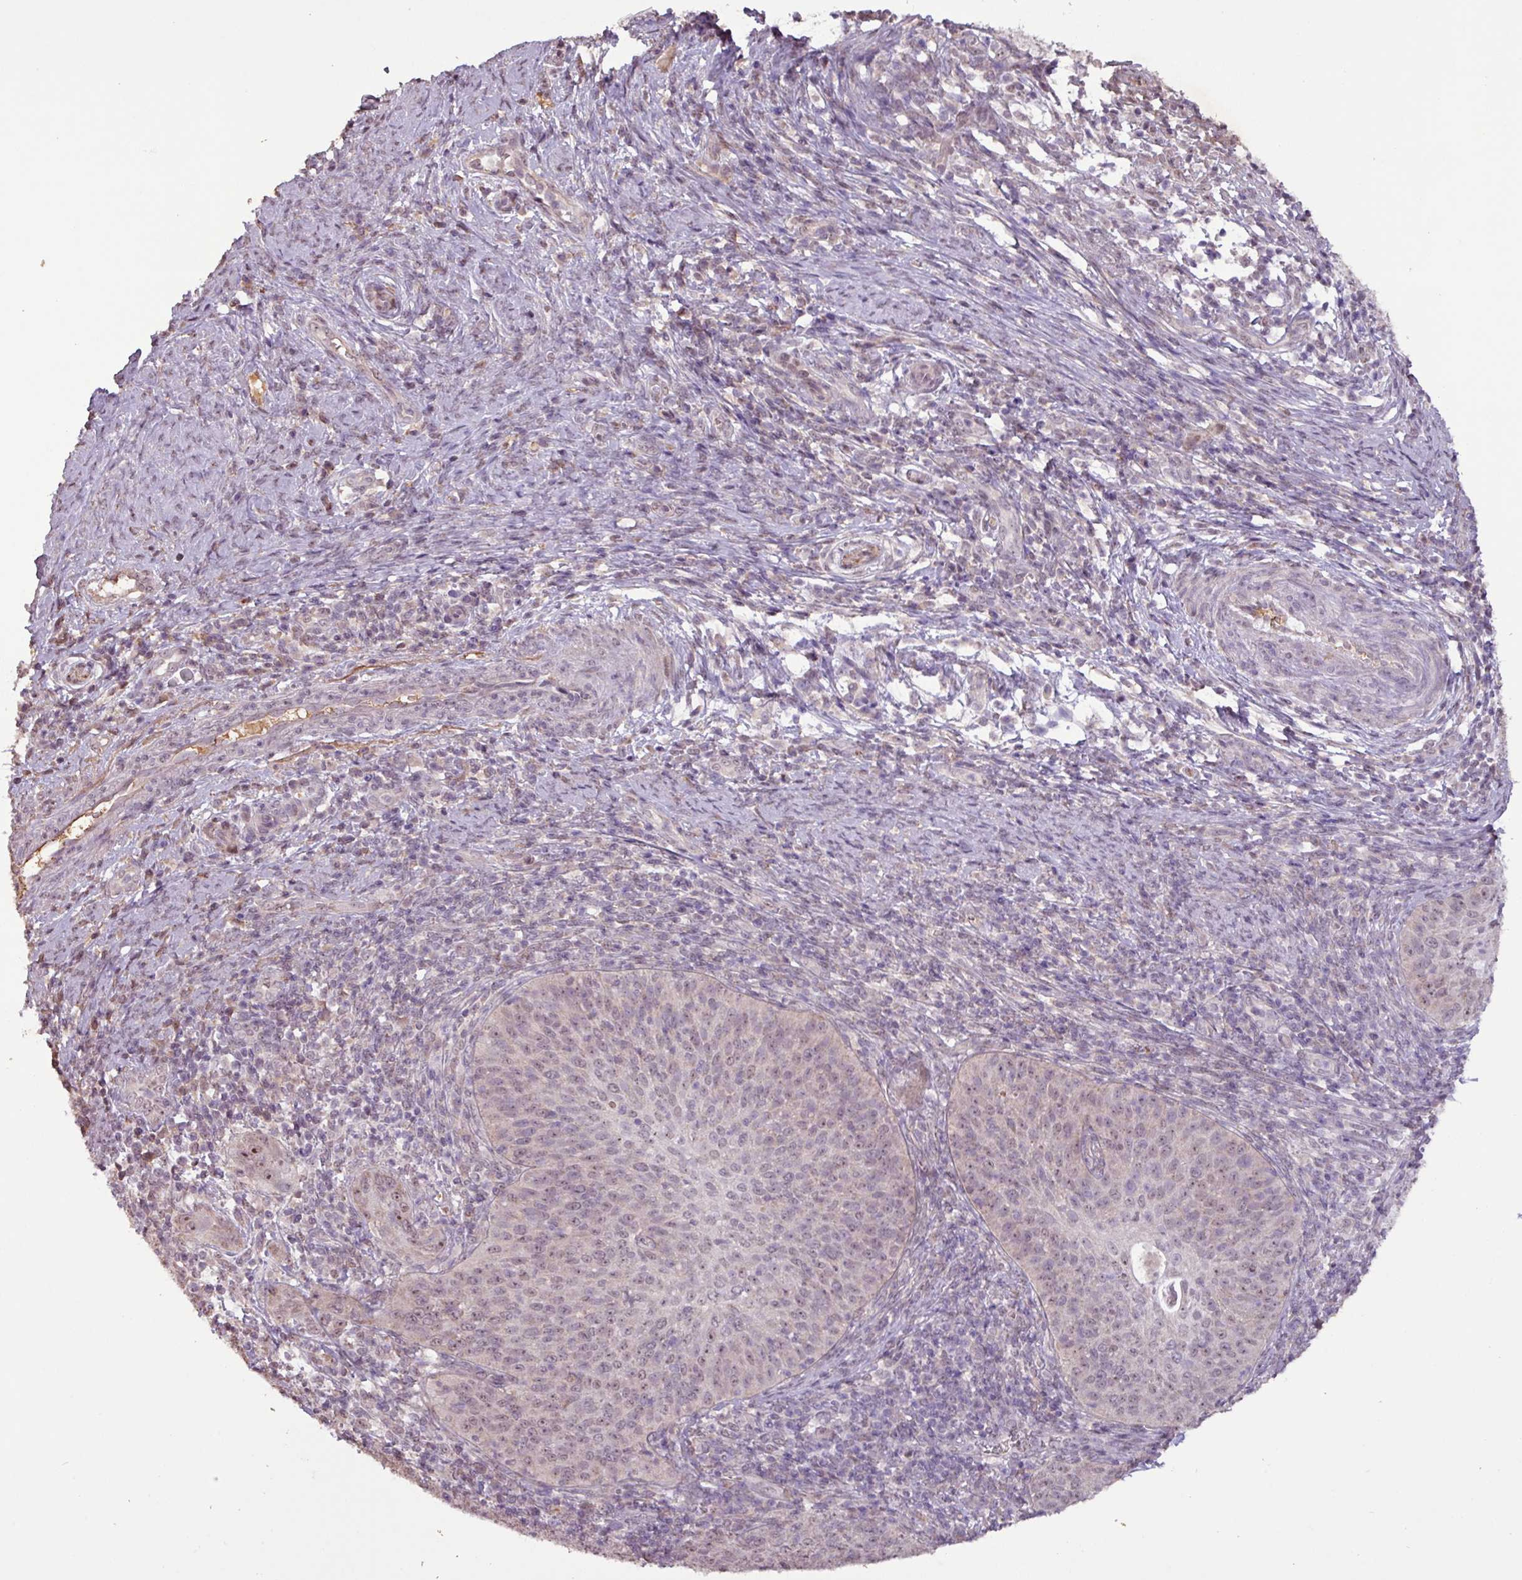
{"staining": {"intensity": "weak", "quantity": "25%-75%", "location": "nuclear"}, "tissue": "cervical cancer", "cell_type": "Tumor cells", "image_type": "cancer", "snomed": [{"axis": "morphology", "description": "Squamous cell carcinoma, NOS"}, {"axis": "topography", "description": "Cervix"}], "caption": "Cervical cancer (squamous cell carcinoma) stained with DAB immunohistochemistry (IHC) reveals low levels of weak nuclear positivity in about 25%-75% of tumor cells. Using DAB (3,3'-diaminobenzidine) (brown) and hematoxylin (blue) stains, captured at high magnification using brightfield microscopy.", "gene": "L3MBTL3", "patient": {"sex": "female", "age": 30}}